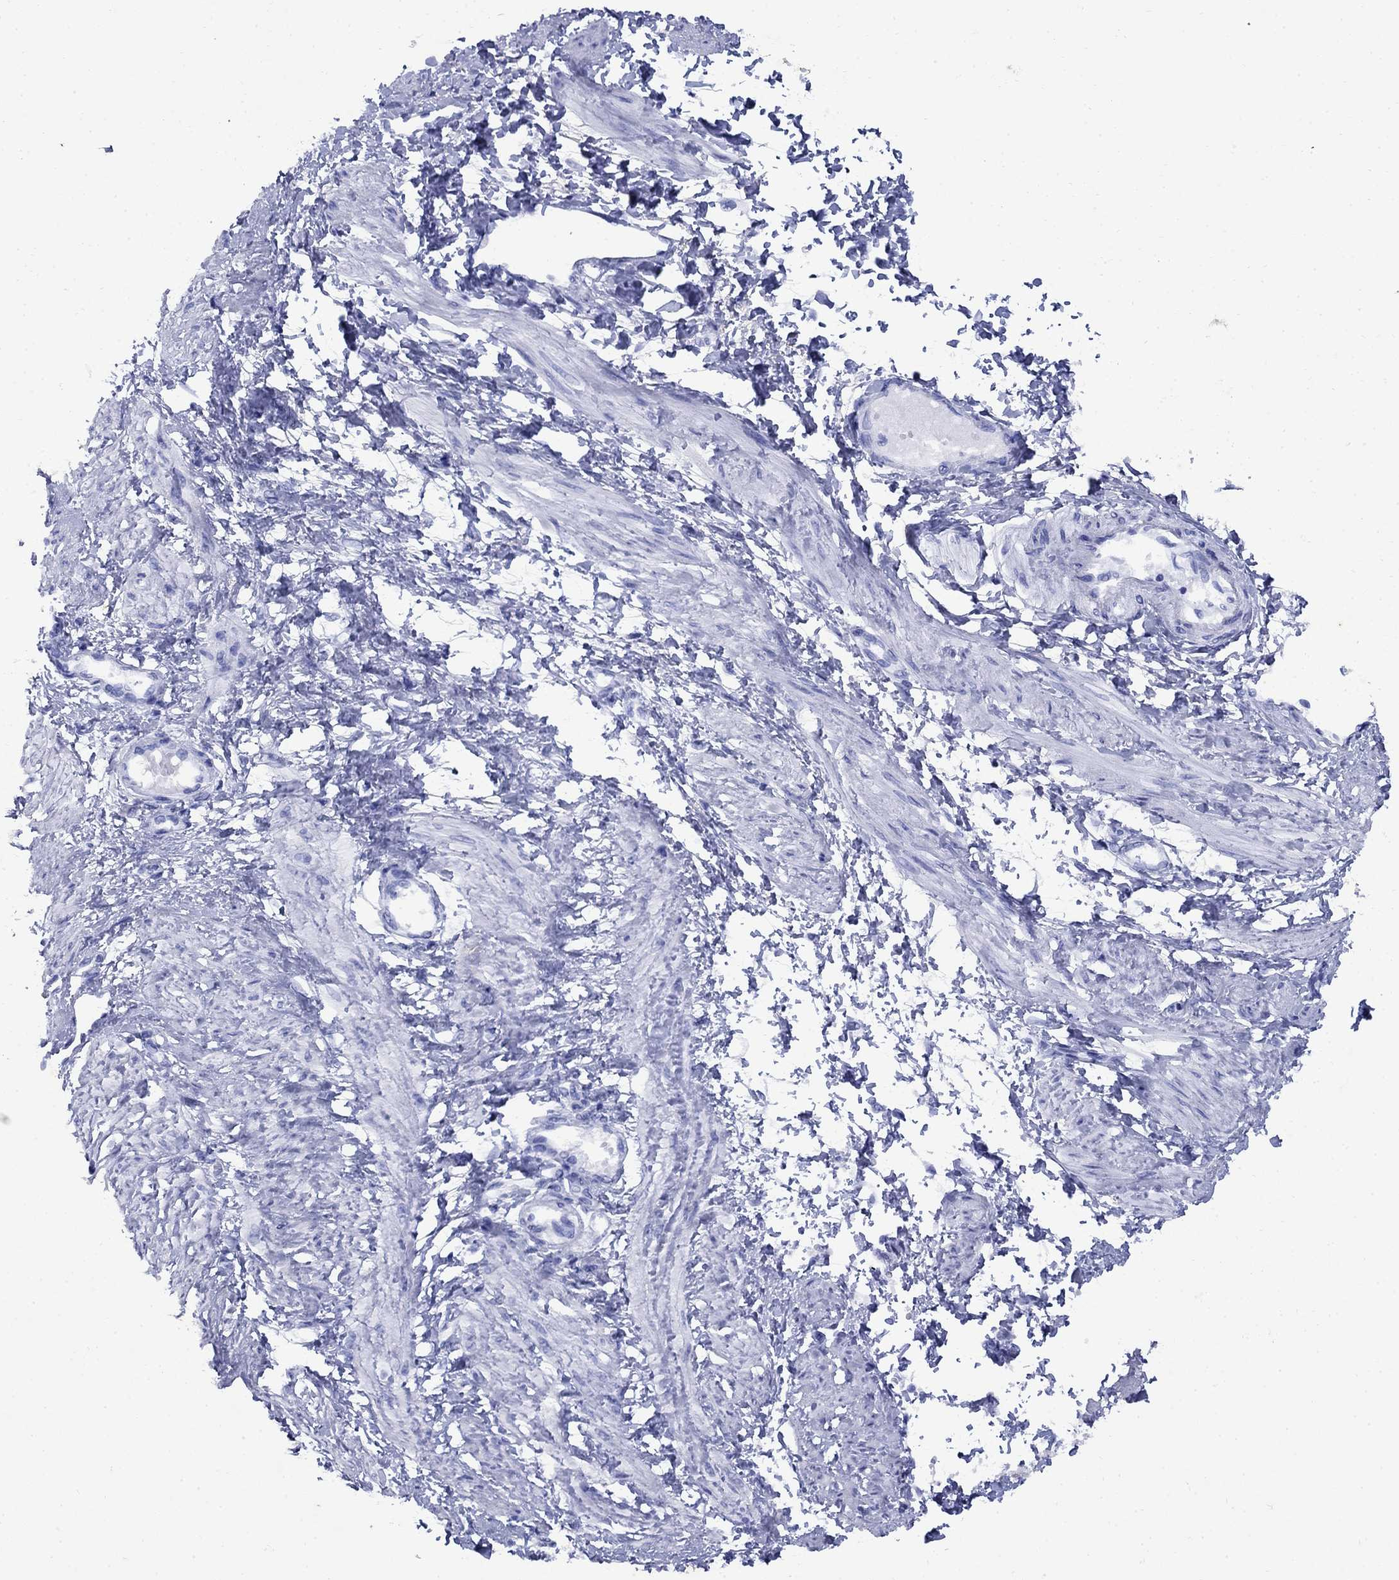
{"staining": {"intensity": "negative", "quantity": "none", "location": "none"}, "tissue": "smooth muscle", "cell_type": "Smooth muscle cells", "image_type": "normal", "snomed": [{"axis": "morphology", "description": "Normal tissue, NOS"}, {"axis": "topography", "description": "Smooth muscle"}, {"axis": "topography", "description": "Uterus"}], "caption": "An immunohistochemistry (IHC) histopathology image of benign smooth muscle is shown. There is no staining in smooth muscle cells of smooth muscle. (Stains: DAB immunohistochemistry with hematoxylin counter stain, Microscopy: brightfield microscopy at high magnification).", "gene": "CD1A", "patient": {"sex": "female", "age": 39}}